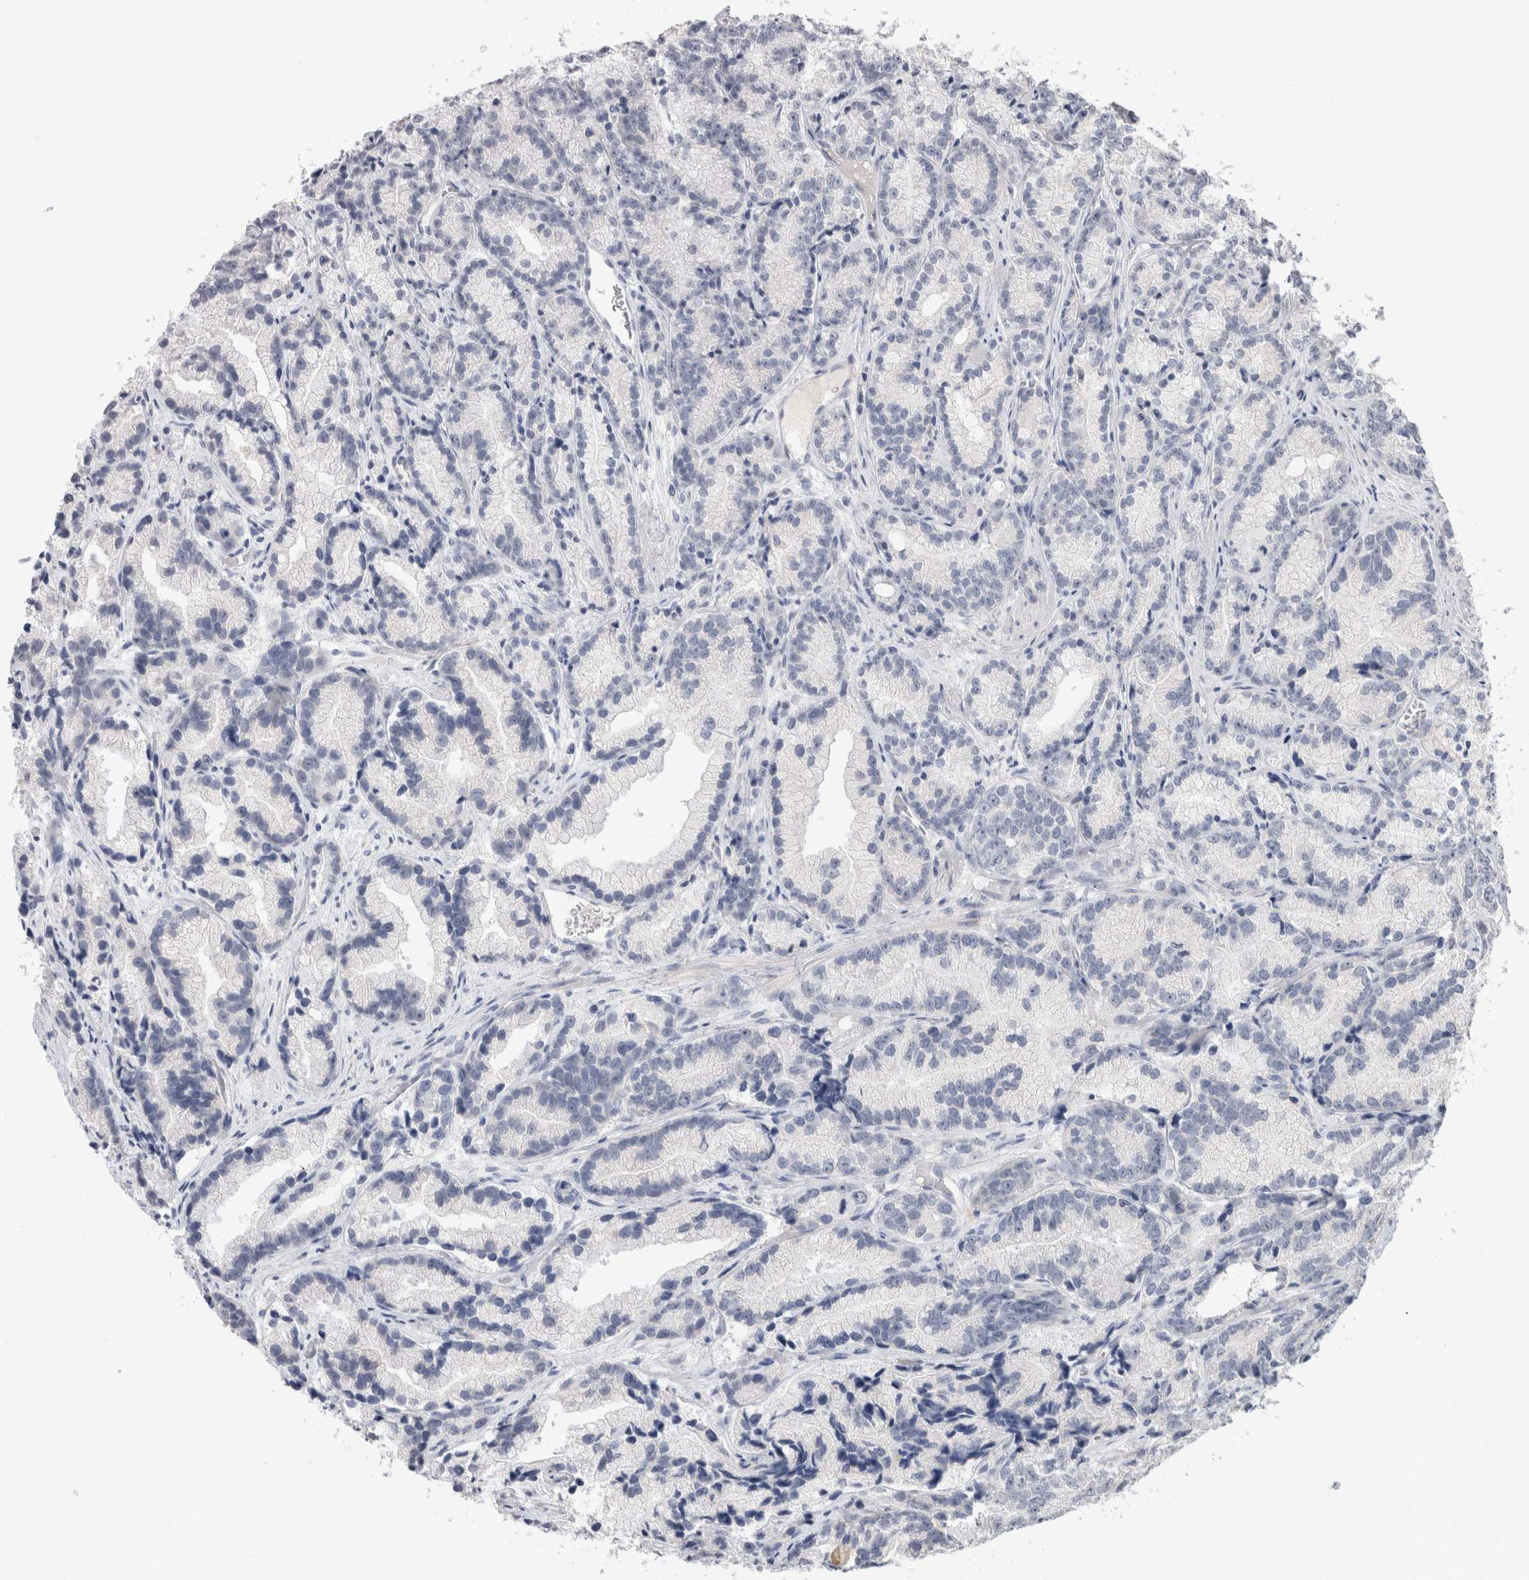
{"staining": {"intensity": "negative", "quantity": "none", "location": "none"}, "tissue": "prostate cancer", "cell_type": "Tumor cells", "image_type": "cancer", "snomed": [{"axis": "morphology", "description": "Adenocarcinoma, Low grade"}, {"axis": "topography", "description": "Prostate"}], "caption": "Immunohistochemistry micrograph of neoplastic tissue: low-grade adenocarcinoma (prostate) stained with DAB displays no significant protein expression in tumor cells. (DAB immunohistochemistry with hematoxylin counter stain).", "gene": "AFP", "patient": {"sex": "male", "age": 89}}